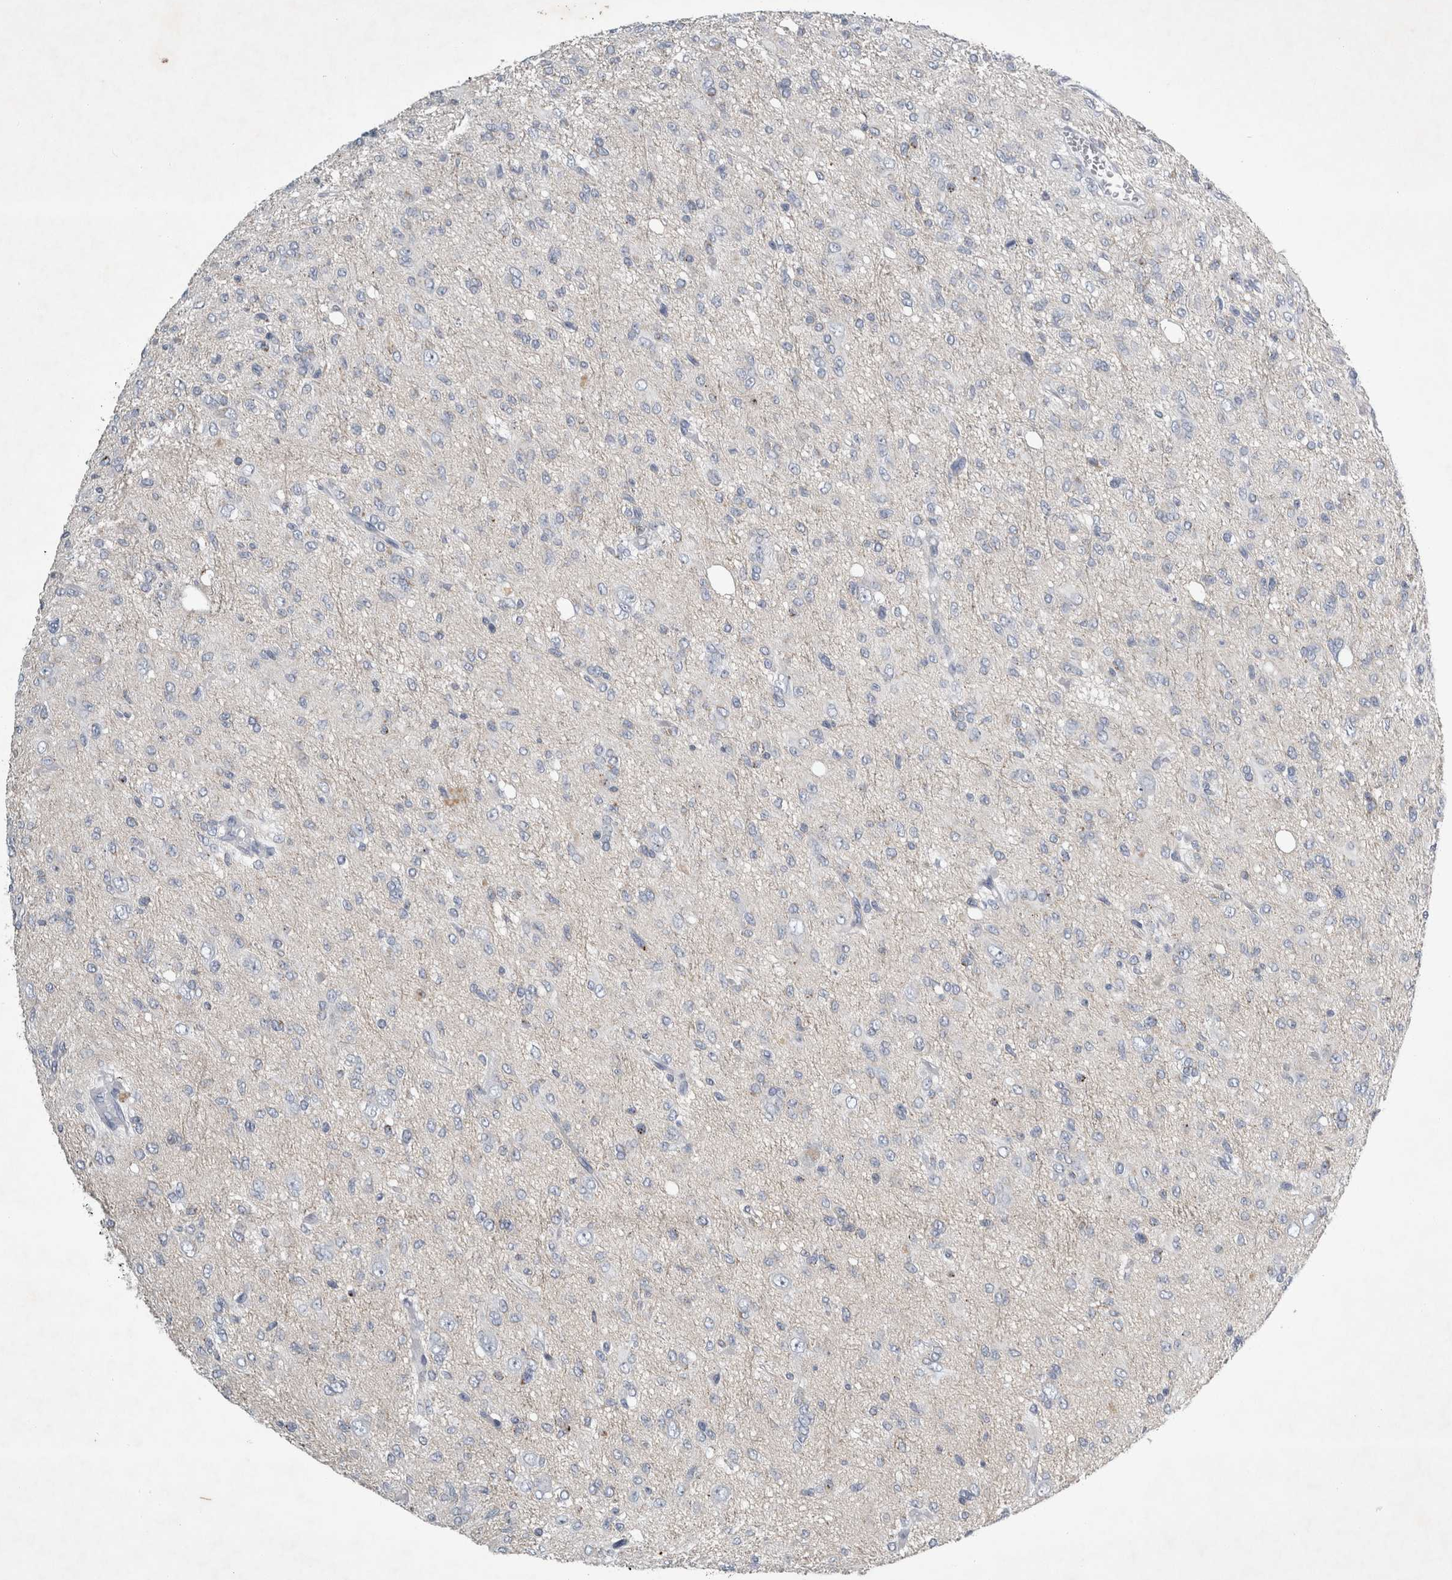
{"staining": {"intensity": "negative", "quantity": "none", "location": "none"}, "tissue": "glioma", "cell_type": "Tumor cells", "image_type": "cancer", "snomed": [{"axis": "morphology", "description": "Glioma, malignant, High grade"}, {"axis": "topography", "description": "Brain"}], "caption": "Image shows no protein positivity in tumor cells of glioma tissue. (Stains: DAB immunohistochemistry (IHC) with hematoxylin counter stain, Microscopy: brightfield microscopy at high magnification).", "gene": "FXYD7", "patient": {"sex": "female", "age": 59}}